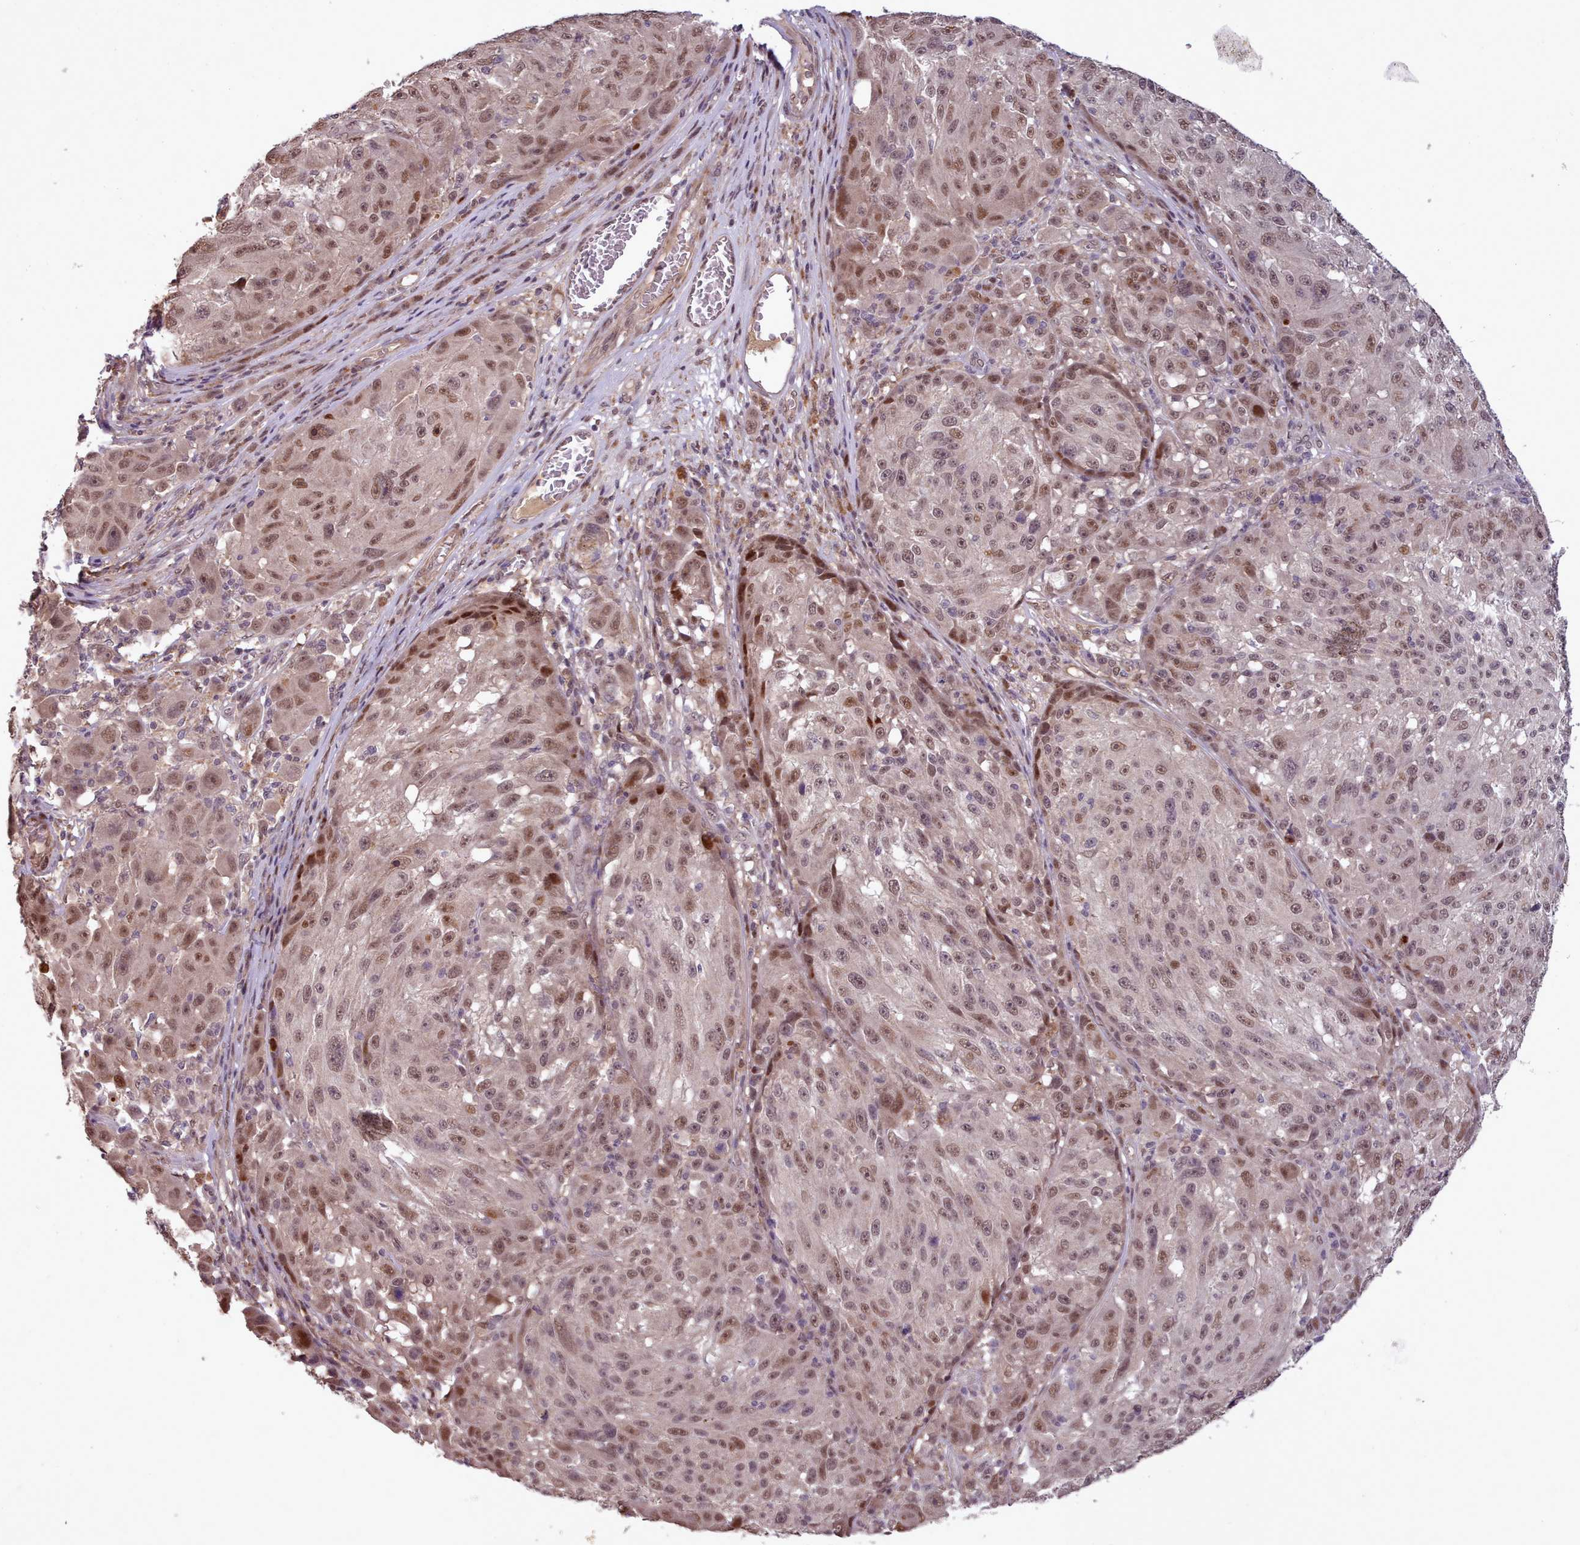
{"staining": {"intensity": "moderate", "quantity": "25%-75%", "location": "cytoplasmic/membranous,nuclear"}, "tissue": "melanoma", "cell_type": "Tumor cells", "image_type": "cancer", "snomed": [{"axis": "morphology", "description": "Malignant melanoma, NOS"}, {"axis": "topography", "description": "Skin"}], "caption": "High-power microscopy captured an IHC photomicrograph of melanoma, revealing moderate cytoplasmic/membranous and nuclear staining in approximately 25%-75% of tumor cells.", "gene": "CDC6", "patient": {"sex": "male", "age": 53}}